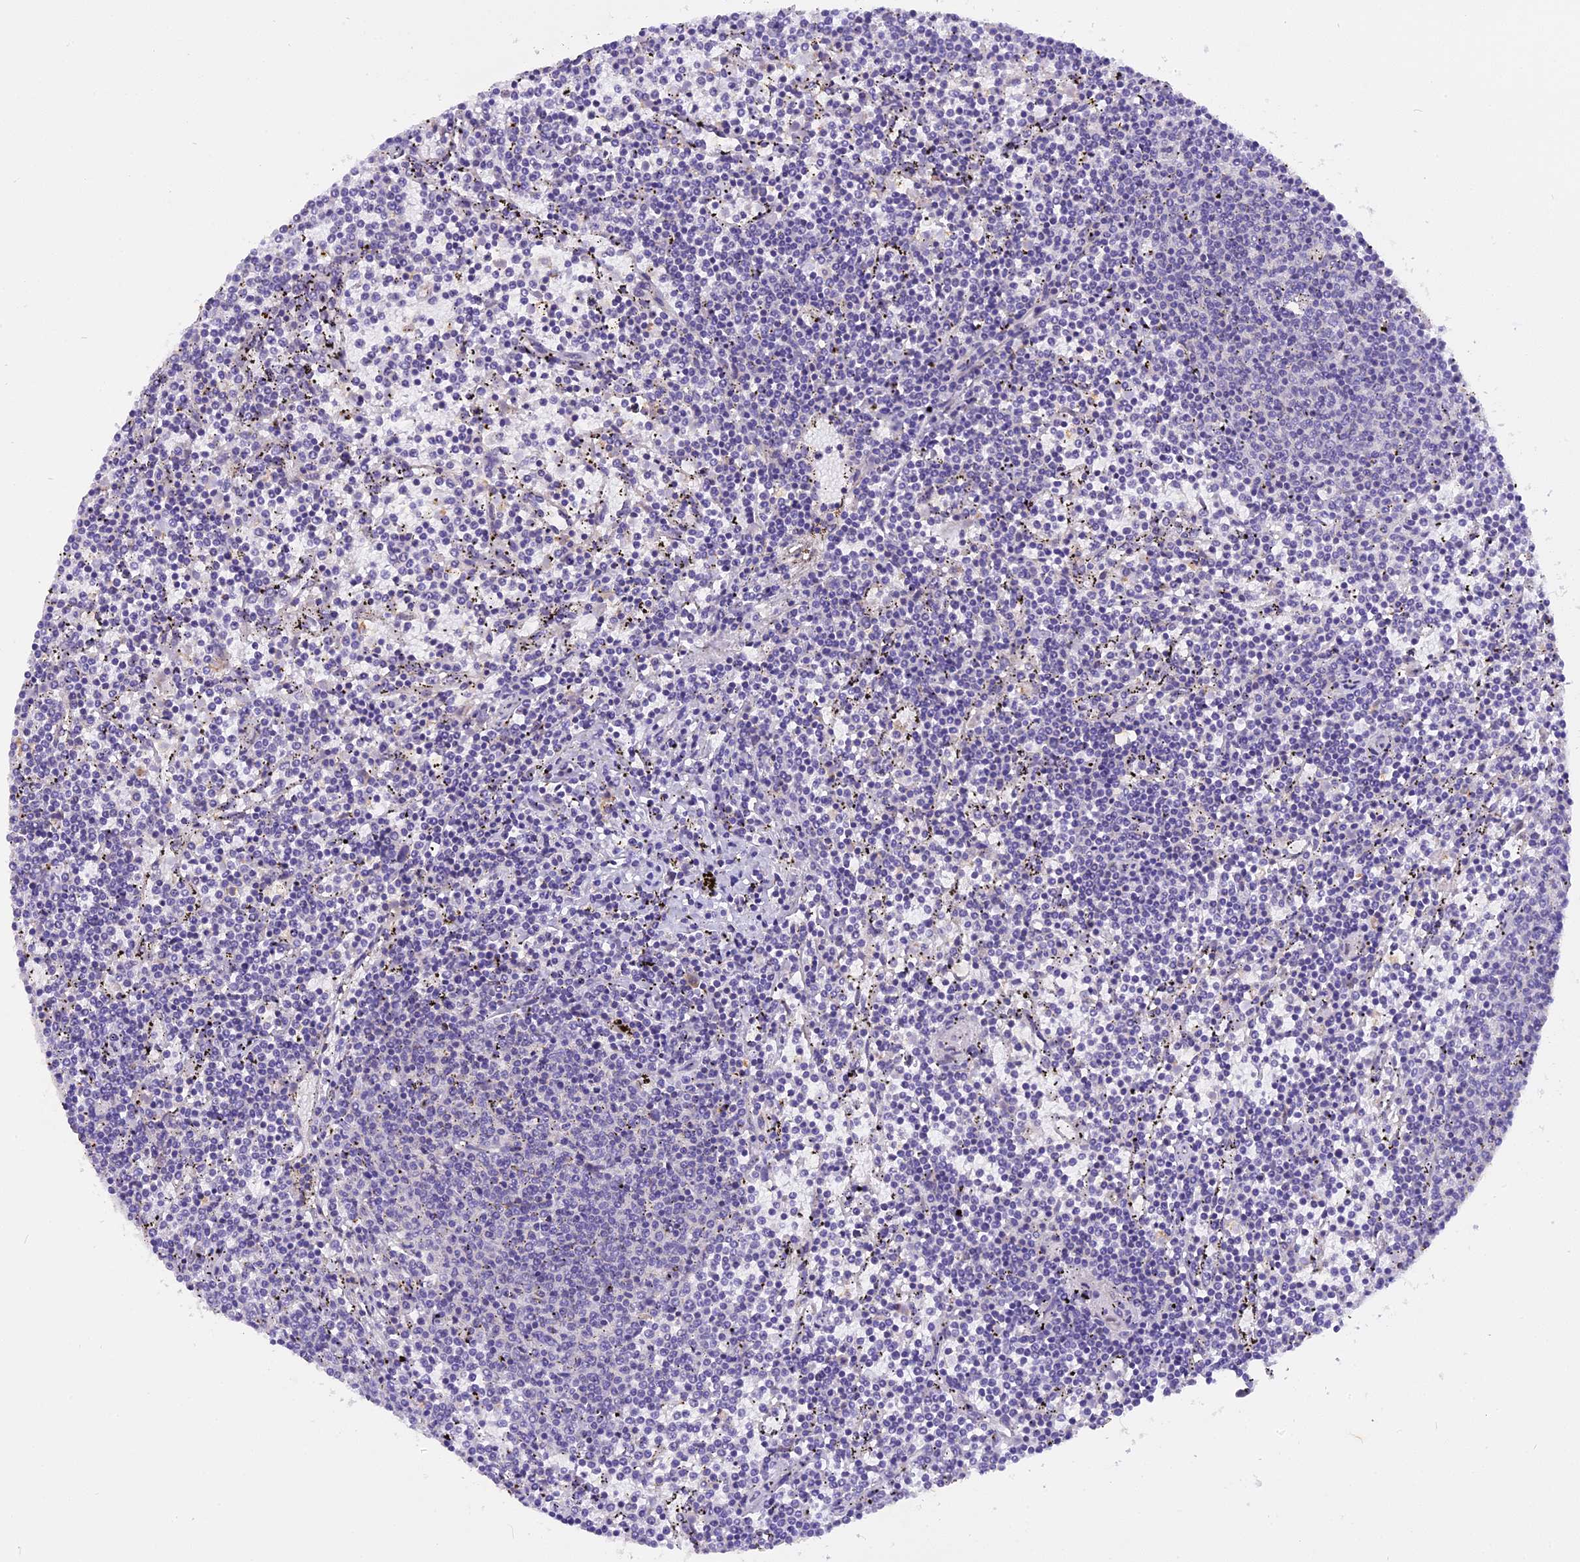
{"staining": {"intensity": "negative", "quantity": "none", "location": "none"}, "tissue": "lymphoma", "cell_type": "Tumor cells", "image_type": "cancer", "snomed": [{"axis": "morphology", "description": "Malignant lymphoma, non-Hodgkin's type, Low grade"}, {"axis": "topography", "description": "Spleen"}], "caption": "Tumor cells are negative for brown protein staining in low-grade malignant lymphoma, non-Hodgkin's type.", "gene": "TRIM3", "patient": {"sex": "female", "age": 50}}